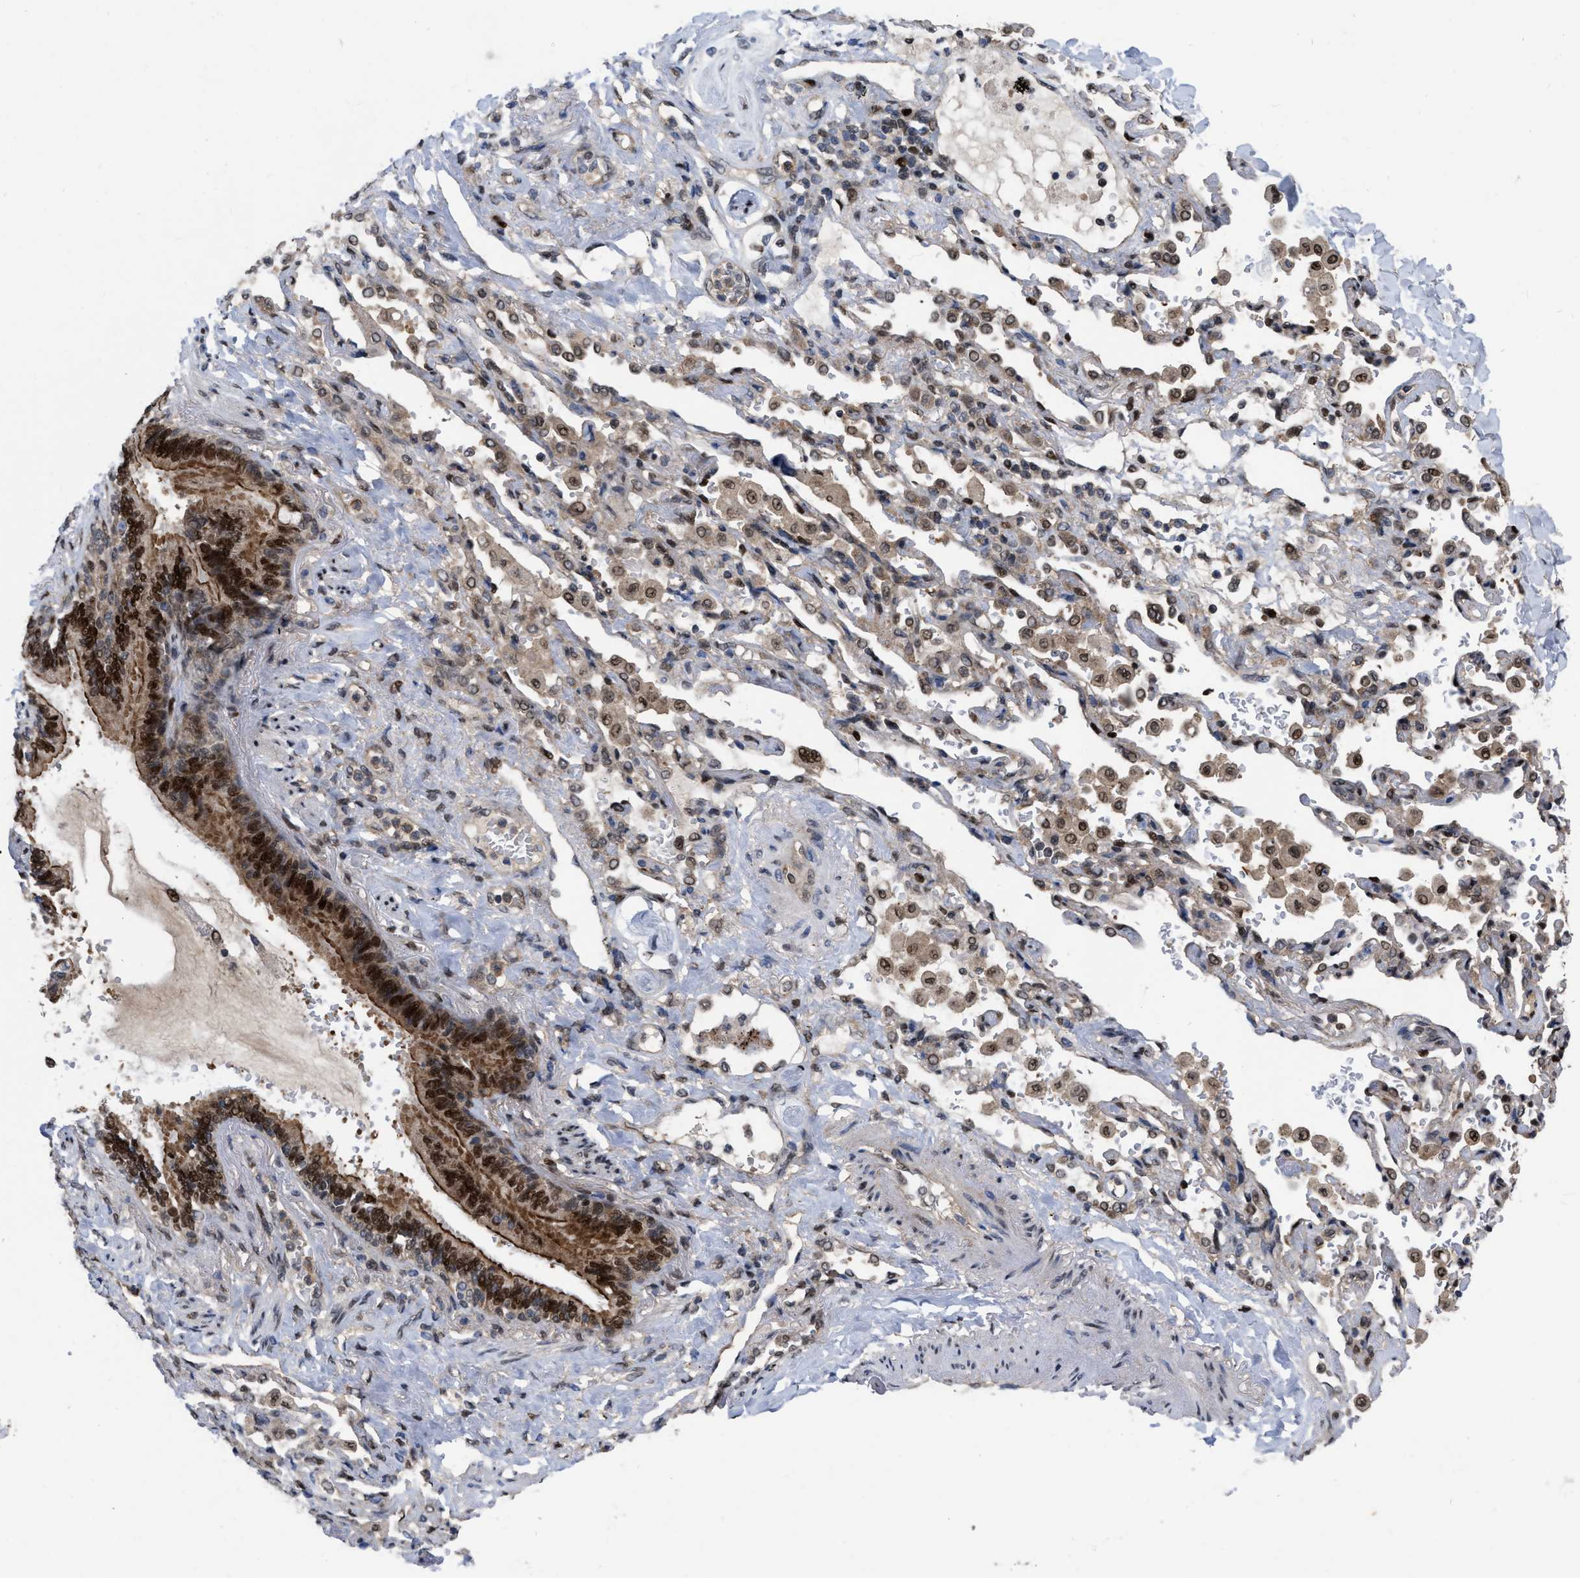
{"staining": {"intensity": "strong", "quantity": ">75%", "location": "cytoplasmic/membranous,nuclear"}, "tissue": "lung cancer", "cell_type": "Tumor cells", "image_type": "cancer", "snomed": [{"axis": "morphology", "description": "Squamous cell carcinoma, NOS"}, {"axis": "topography", "description": "Lung"}], "caption": "Lung cancer stained for a protein (brown) exhibits strong cytoplasmic/membranous and nuclear positive expression in about >75% of tumor cells.", "gene": "MDM4", "patient": {"sex": "female", "age": 73}}